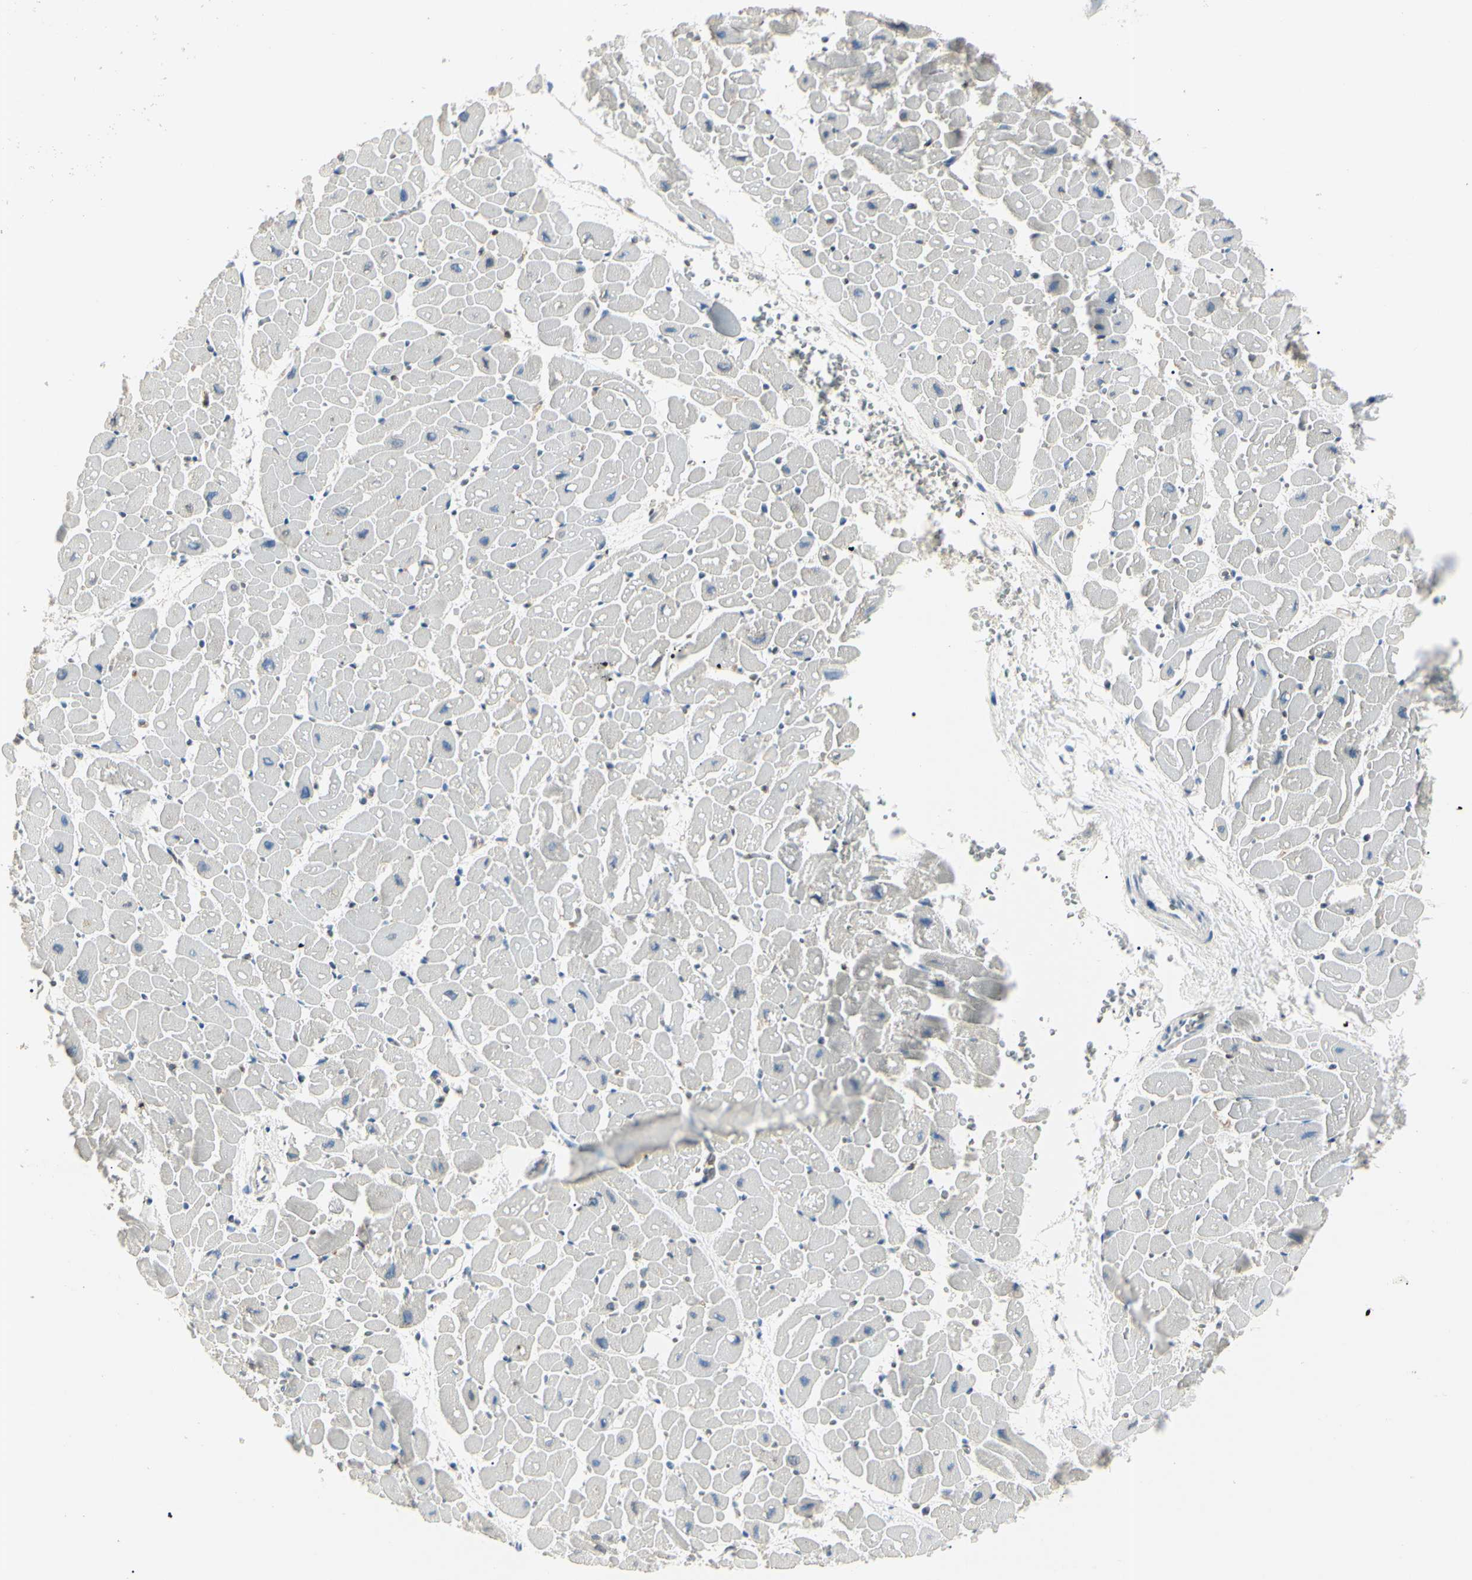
{"staining": {"intensity": "negative", "quantity": "none", "location": "none"}, "tissue": "heart muscle", "cell_type": "Cardiomyocytes", "image_type": "normal", "snomed": [{"axis": "morphology", "description": "Normal tissue, NOS"}, {"axis": "topography", "description": "Heart"}], "caption": "A high-resolution photomicrograph shows IHC staining of unremarkable heart muscle, which reveals no significant staining in cardiomyocytes. Brightfield microscopy of immunohistochemistry (IHC) stained with DAB (3,3'-diaminobenzidine) (brown) and hematoxylin (blue), captured at high magnification.", "gene": "AKR1C3", "patient": {"sex": "male", "age": 45}}